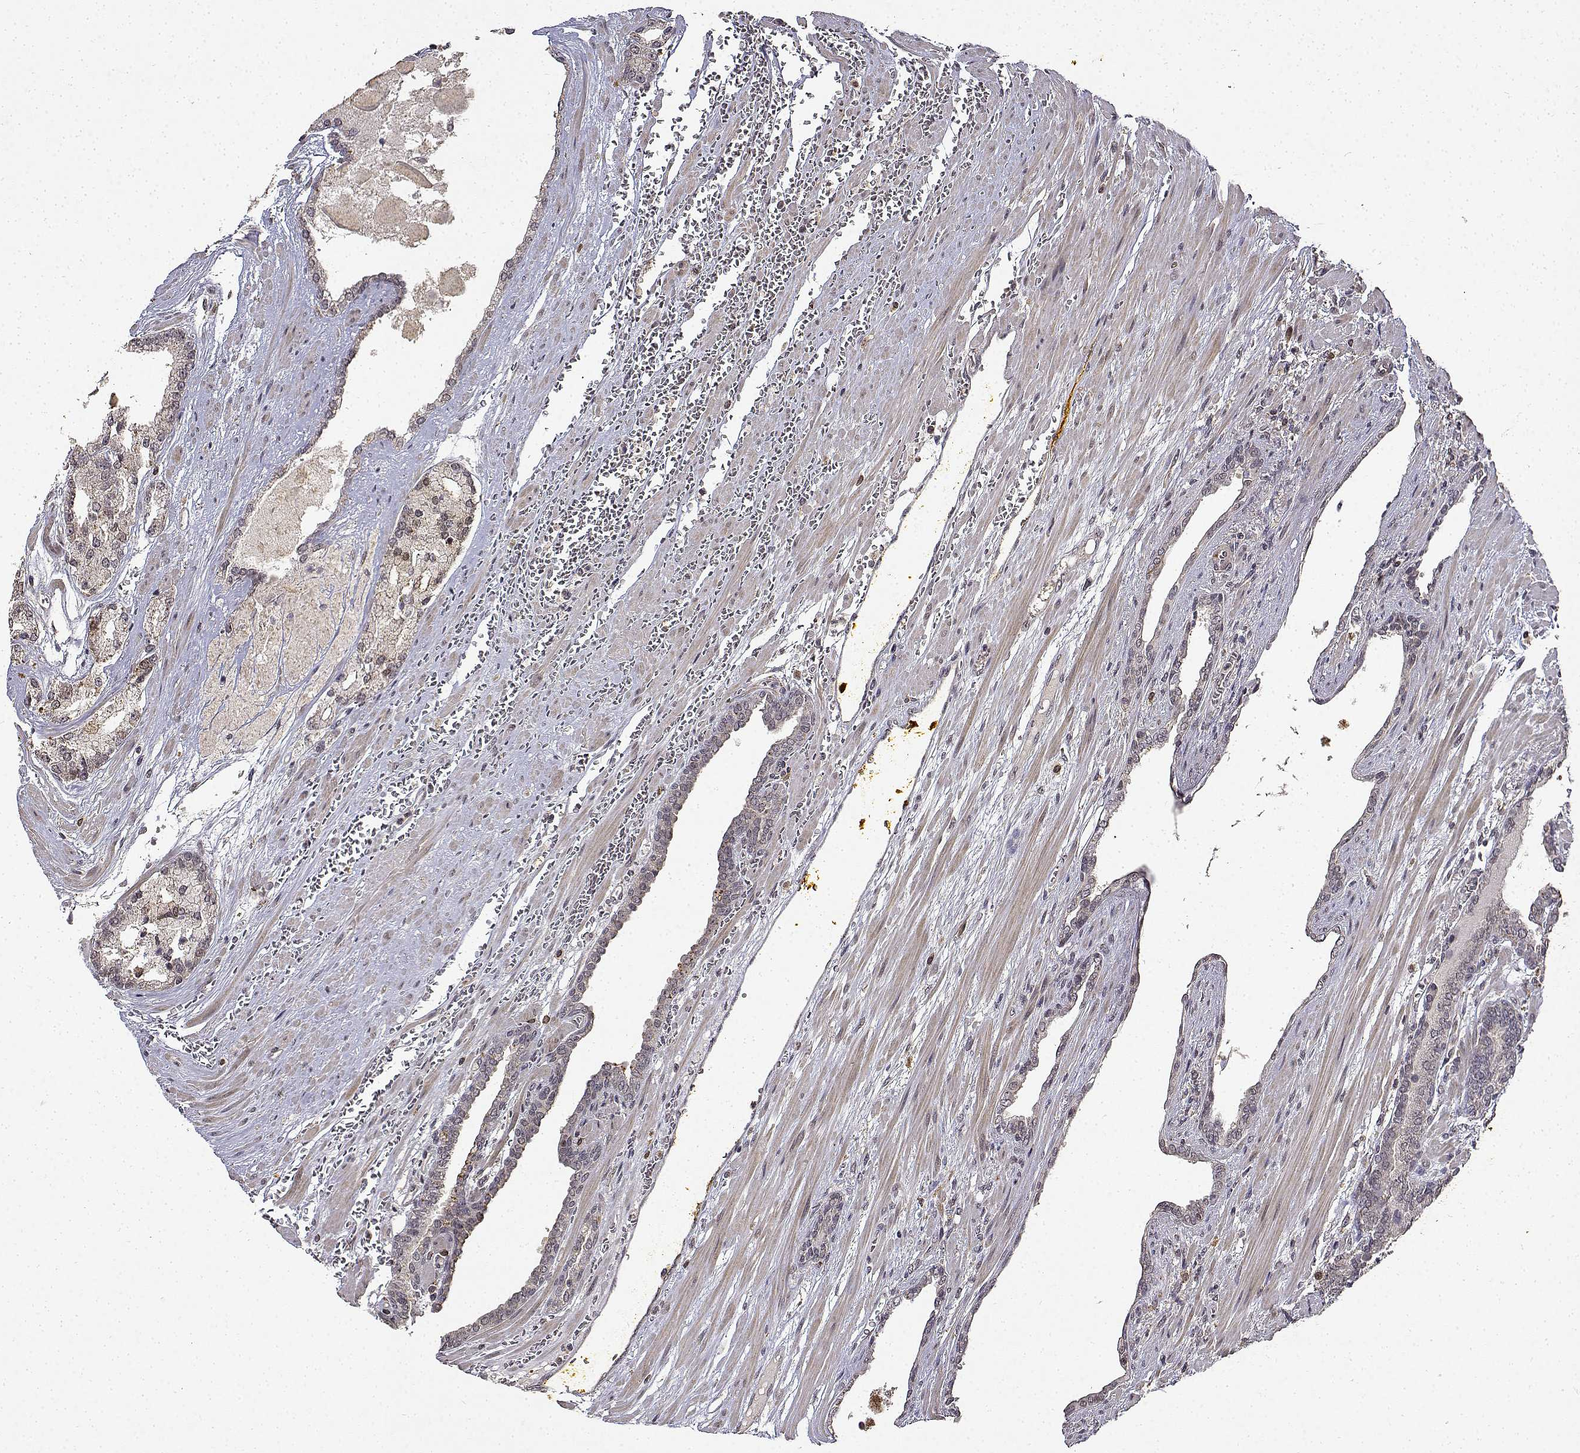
{"staining": {"intensity": "negative", "quantity": "none", "location": "none"}, "tissue": "prostate cancer", "cell_type": "Tumor cells", "image_type": "cancer", "snomed": [{"axis": "morphology", "description": "Adenocarcinoma, High grade"}, {"axis": "topography", "description": "Prostate"}], "caption": "Image shows no significant protein positivity in tumor cells of adenocarcinoma (high-grade) (prostate).", "gene": "BDNF", "patient": {"sex": "male", "age": 64}}